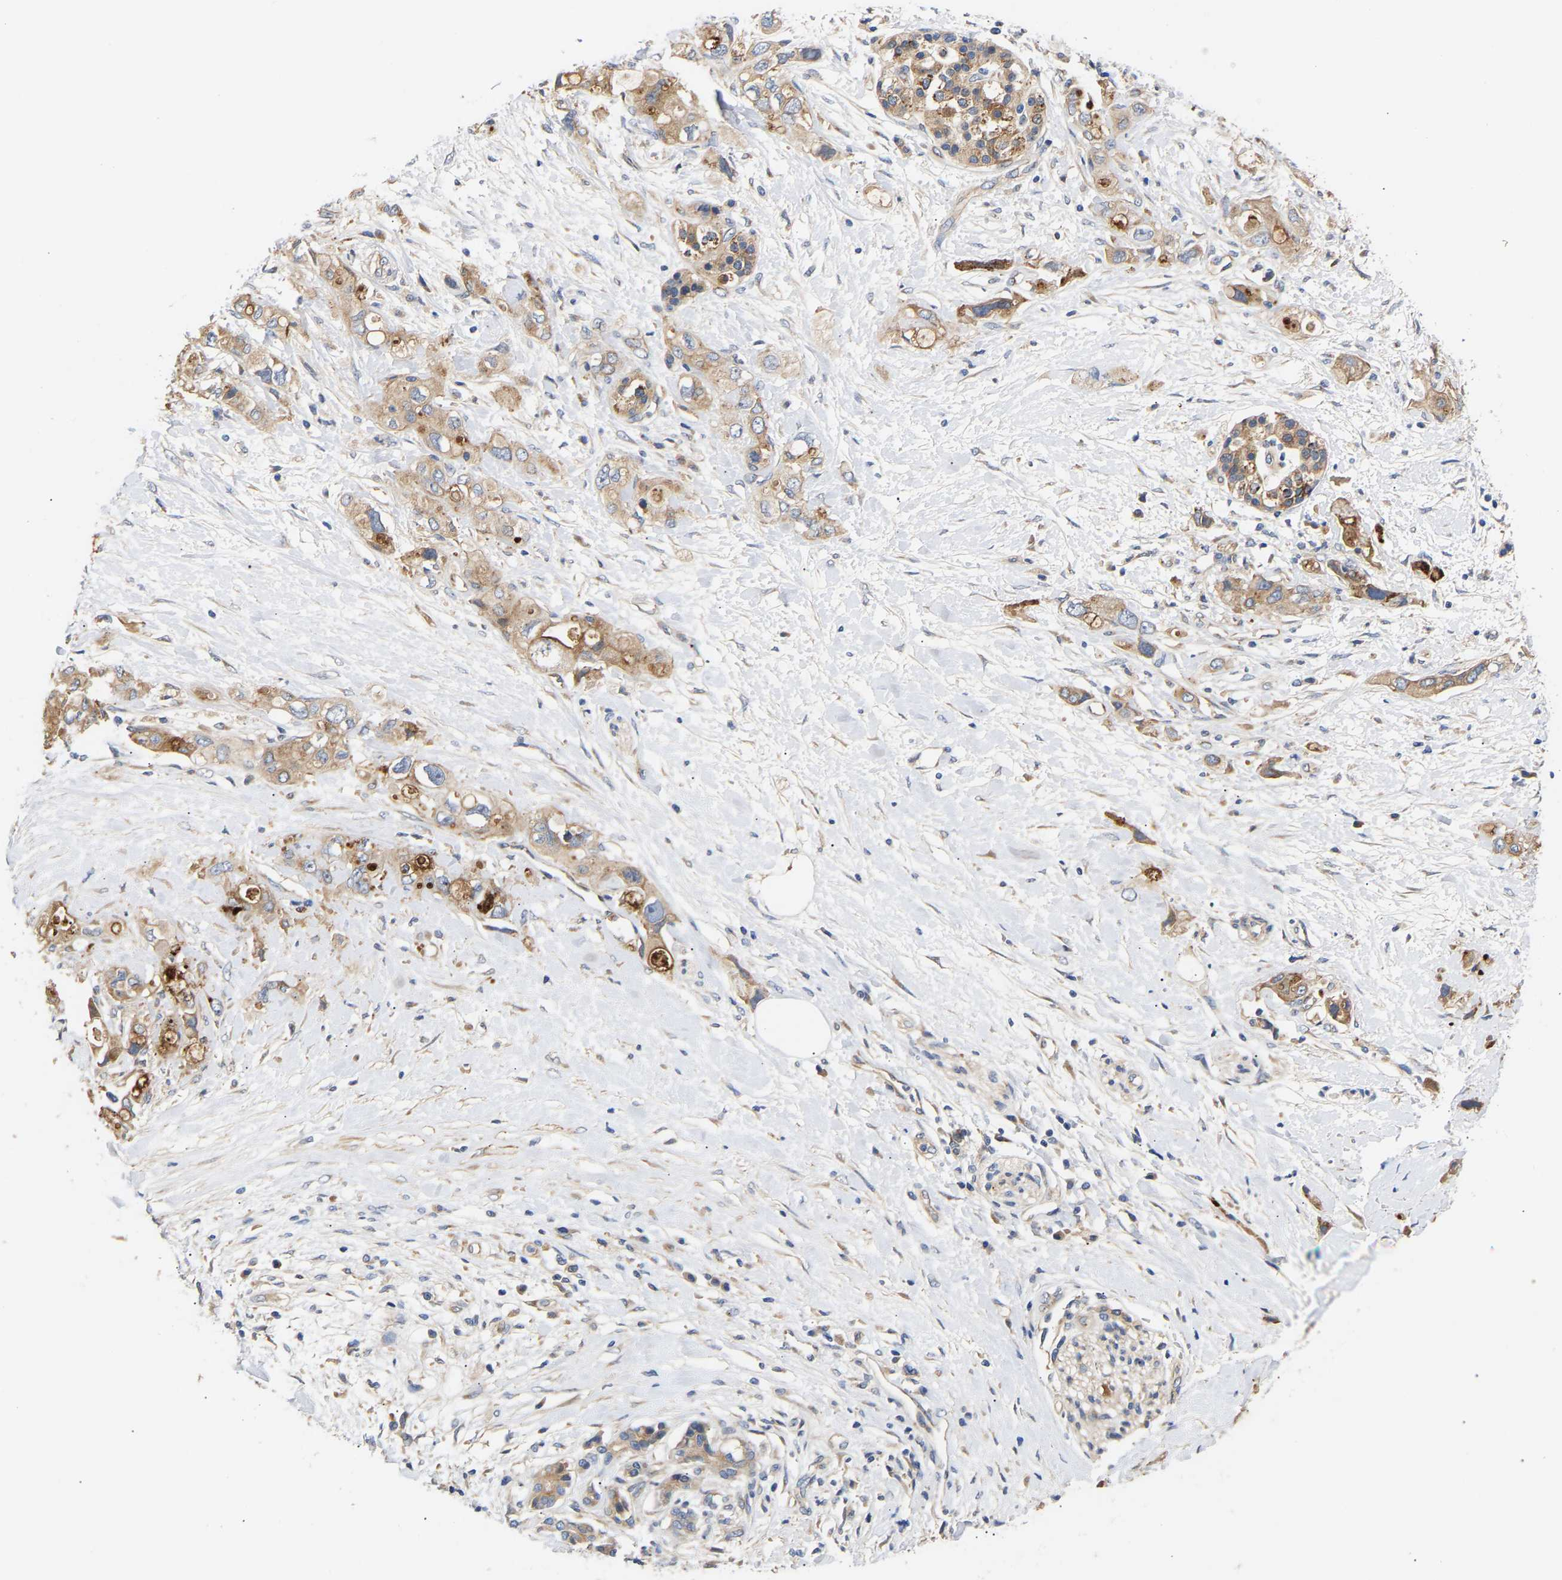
{"staining": {"intensity": "weak", "quantity": ">75%", "location": "cytoplasmic/membranous"}, "tissue": "pancreatic cancer", "cell_type": "Tumor cells", "image_type": "cancer", "snomed": [{"axis": "morphology", "description": "Adenocarcinoma, NOS"}, {"axis": "topography", "description": "Pancreas"}], "caption": "Approximately >75% of tumor cells in adenocarcinoma (pancreatic) demonstrate weak cytoplasmic/membranous protein positivity as visualized by brown immunohistochemical staining.", "gene": "KASH5", "patient": {"sex": "female", "age": 56}}